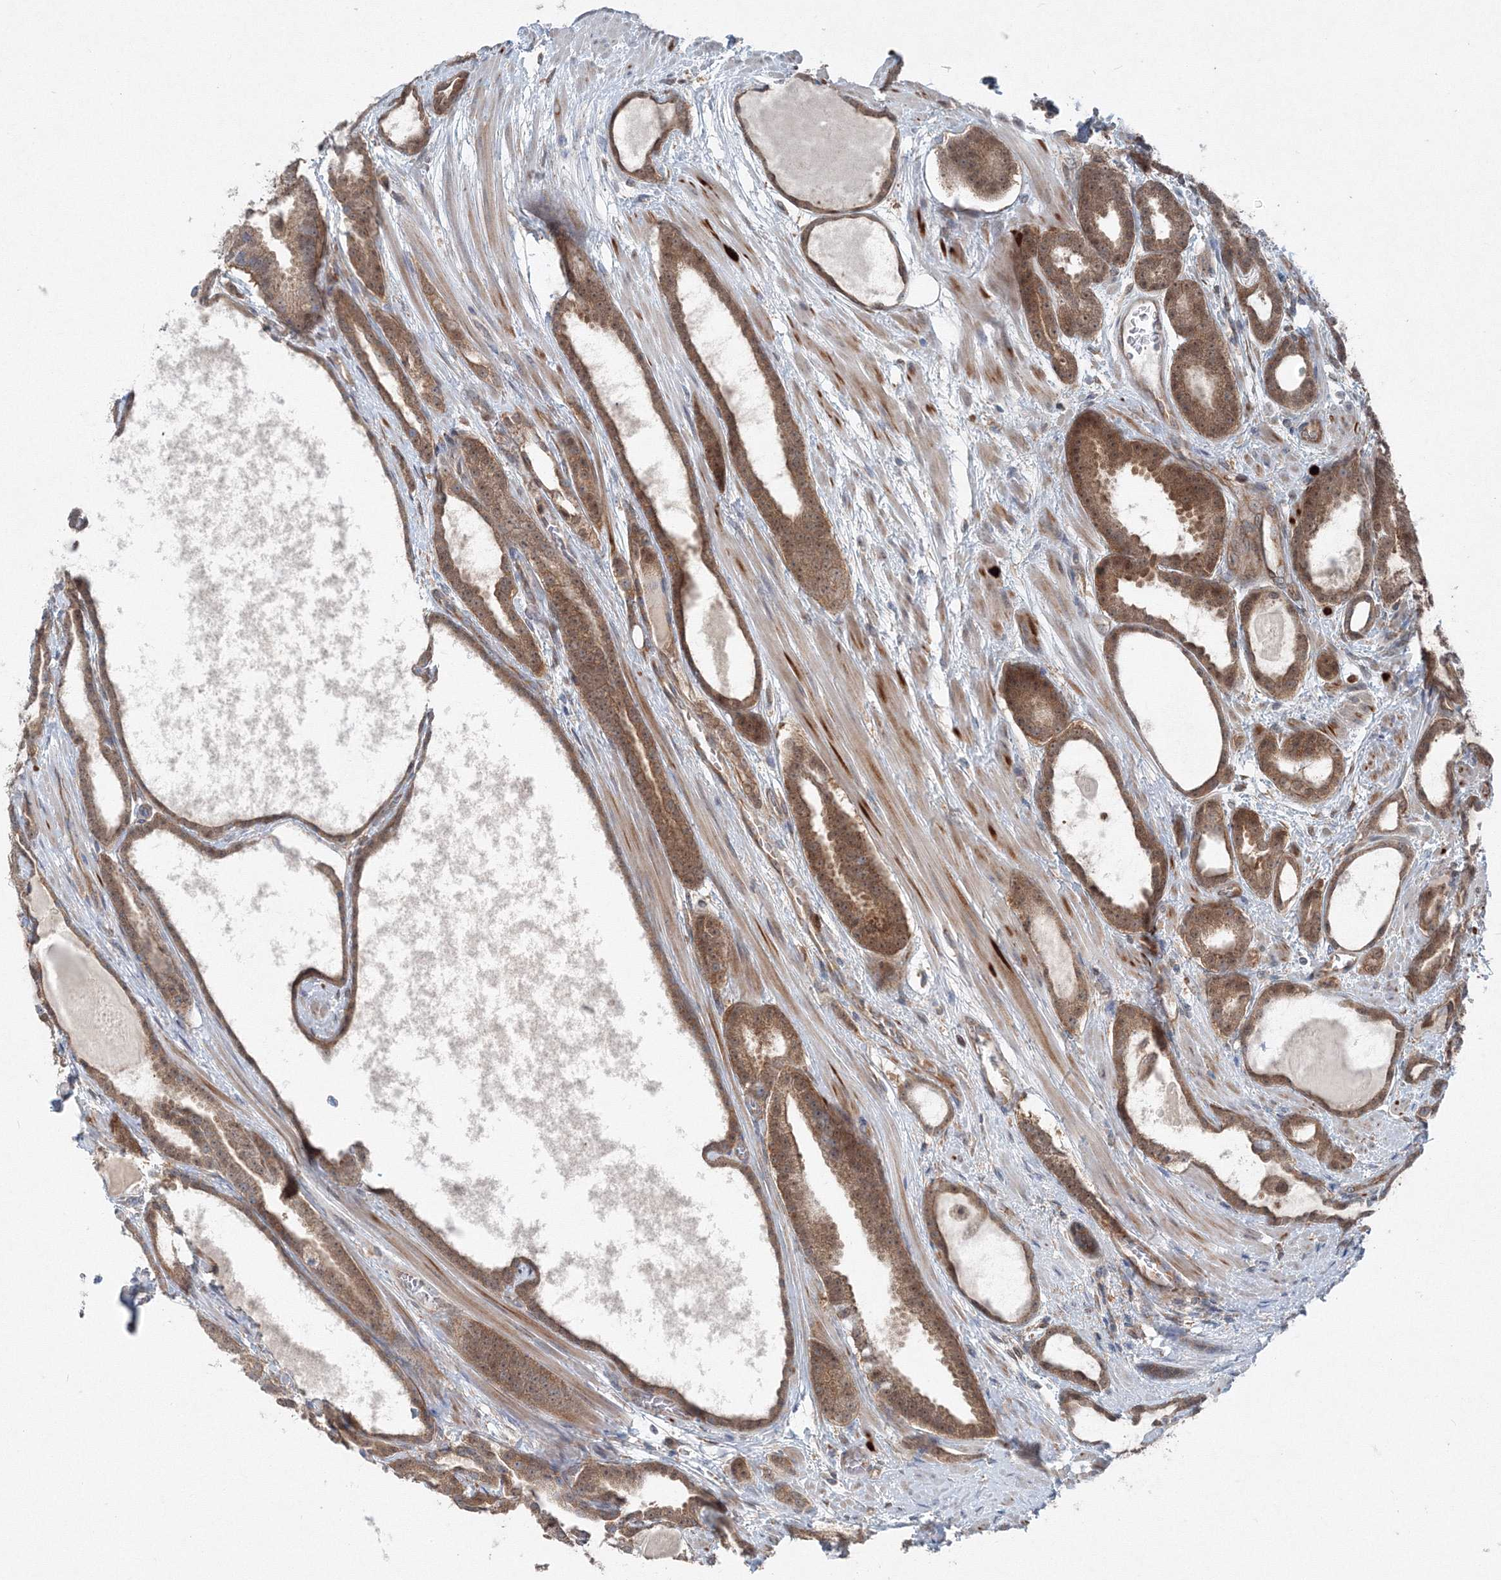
{"staining": {"intensity": "moderate", "quantity": ">75%", "location": "cytoplasmic/membranous"}, "tissue": "prostate cancer", "cell_type": "Tumor cells", "image_type": "cancer", "snomed": [{"axis": "morphology", "description": "Adenocarcinoma, High grade"}, {"axis": "topography", "description": "Prostate"}], "caption": "Adenocarcinoma (high-grade) (prostate) stained with IHC shows moderate cytoplasmic/membranous expression in approximately >75% of tumor cells.", "gene": "TPRKB", "patient": {"sex": "male", "age": 60}}